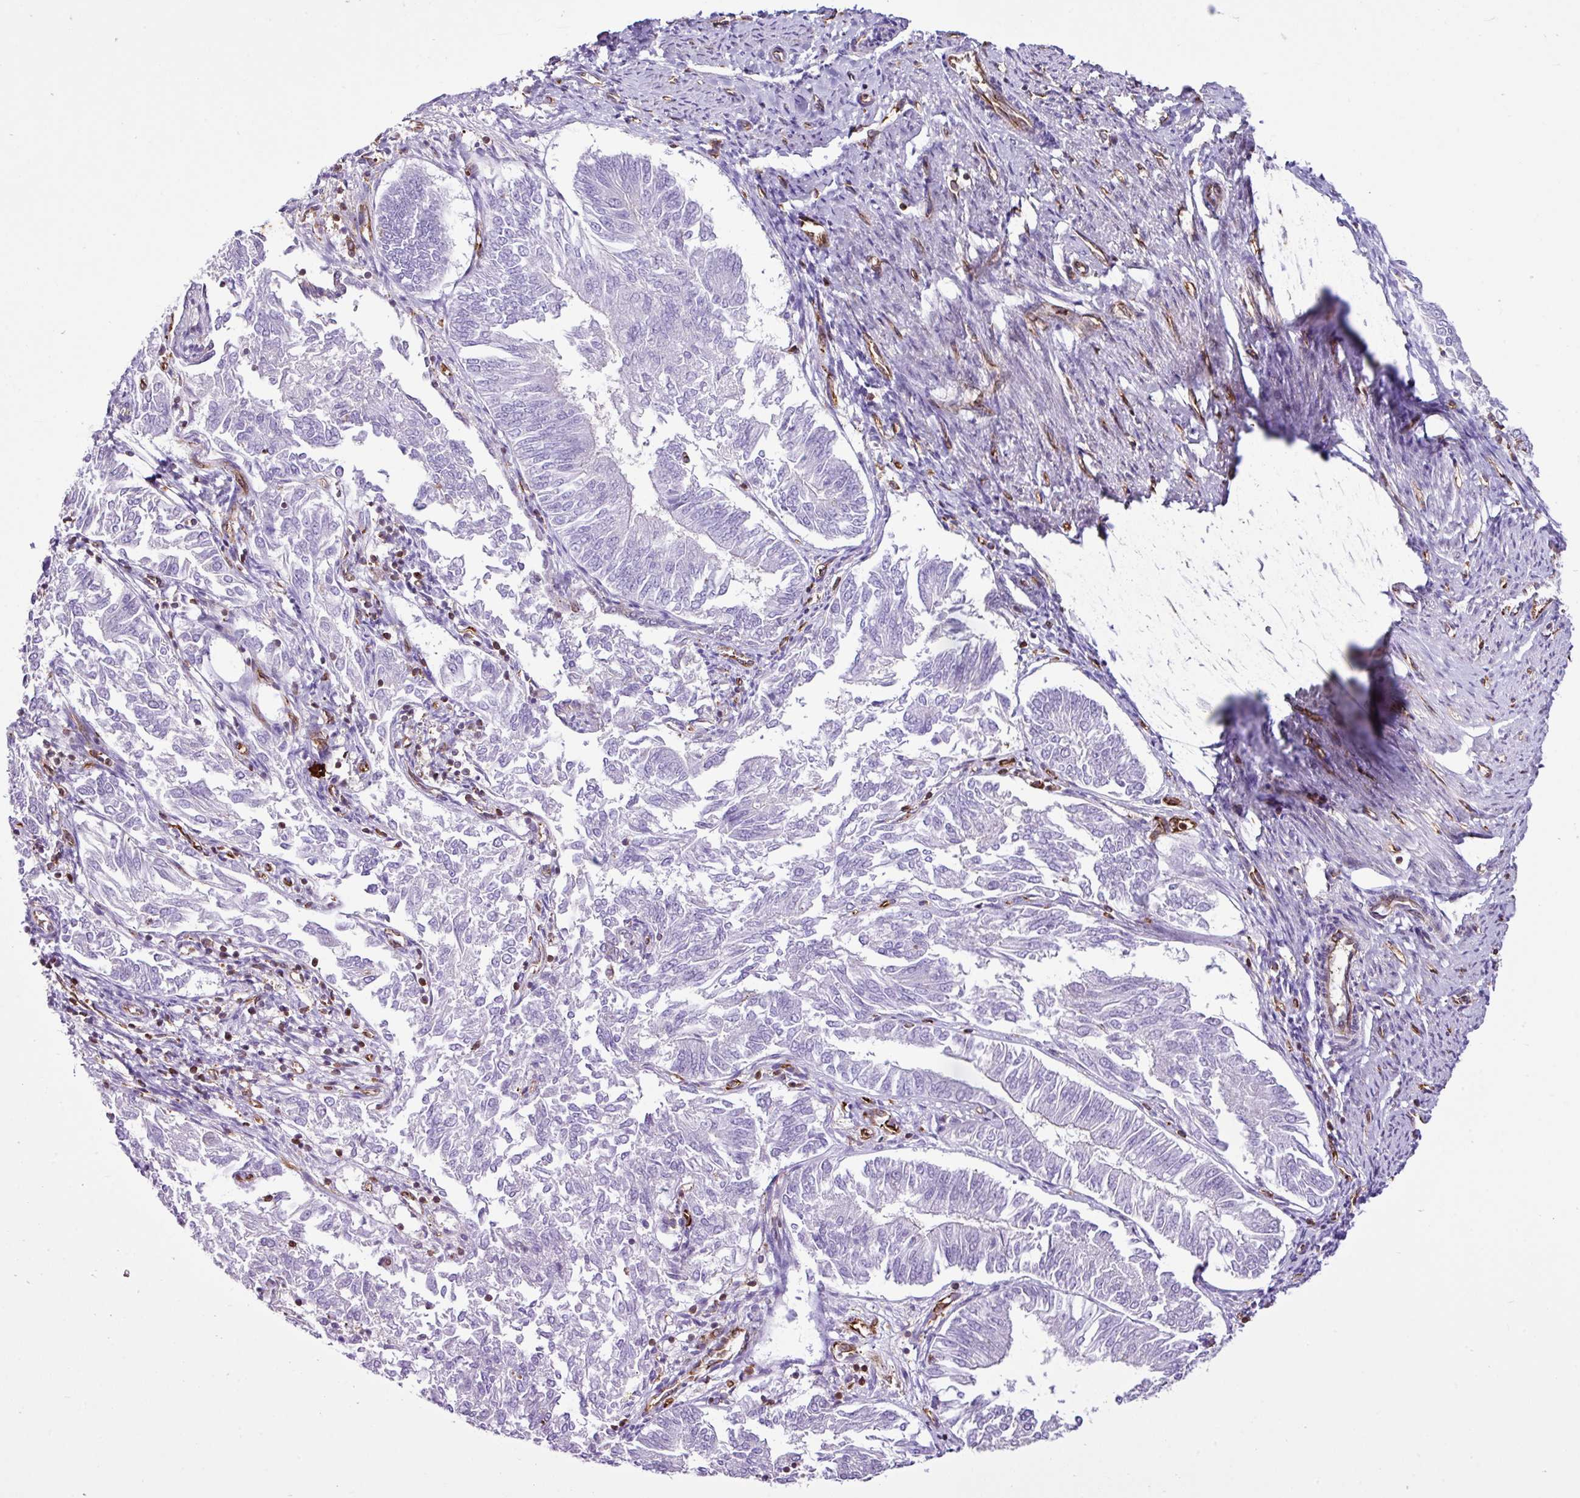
{"staining": {"intensity": "negative", "quantity": "none", "location": "none"}, "tissue": "endometrial cancer", "cell_type": "Tumor cells", "image_type": "cancer", "snomed": [{"axis": "morphology", "description": "Adenocarcinoma, NOS"}, {"axis": "topography", "description": "Endometrium"}], "caption": "Endometrial cancer was stained to show a protein in brown. There is no significant expression in tumor cells.", "gene": "EME2", "patient": {"sex": "female", "age": 58}}